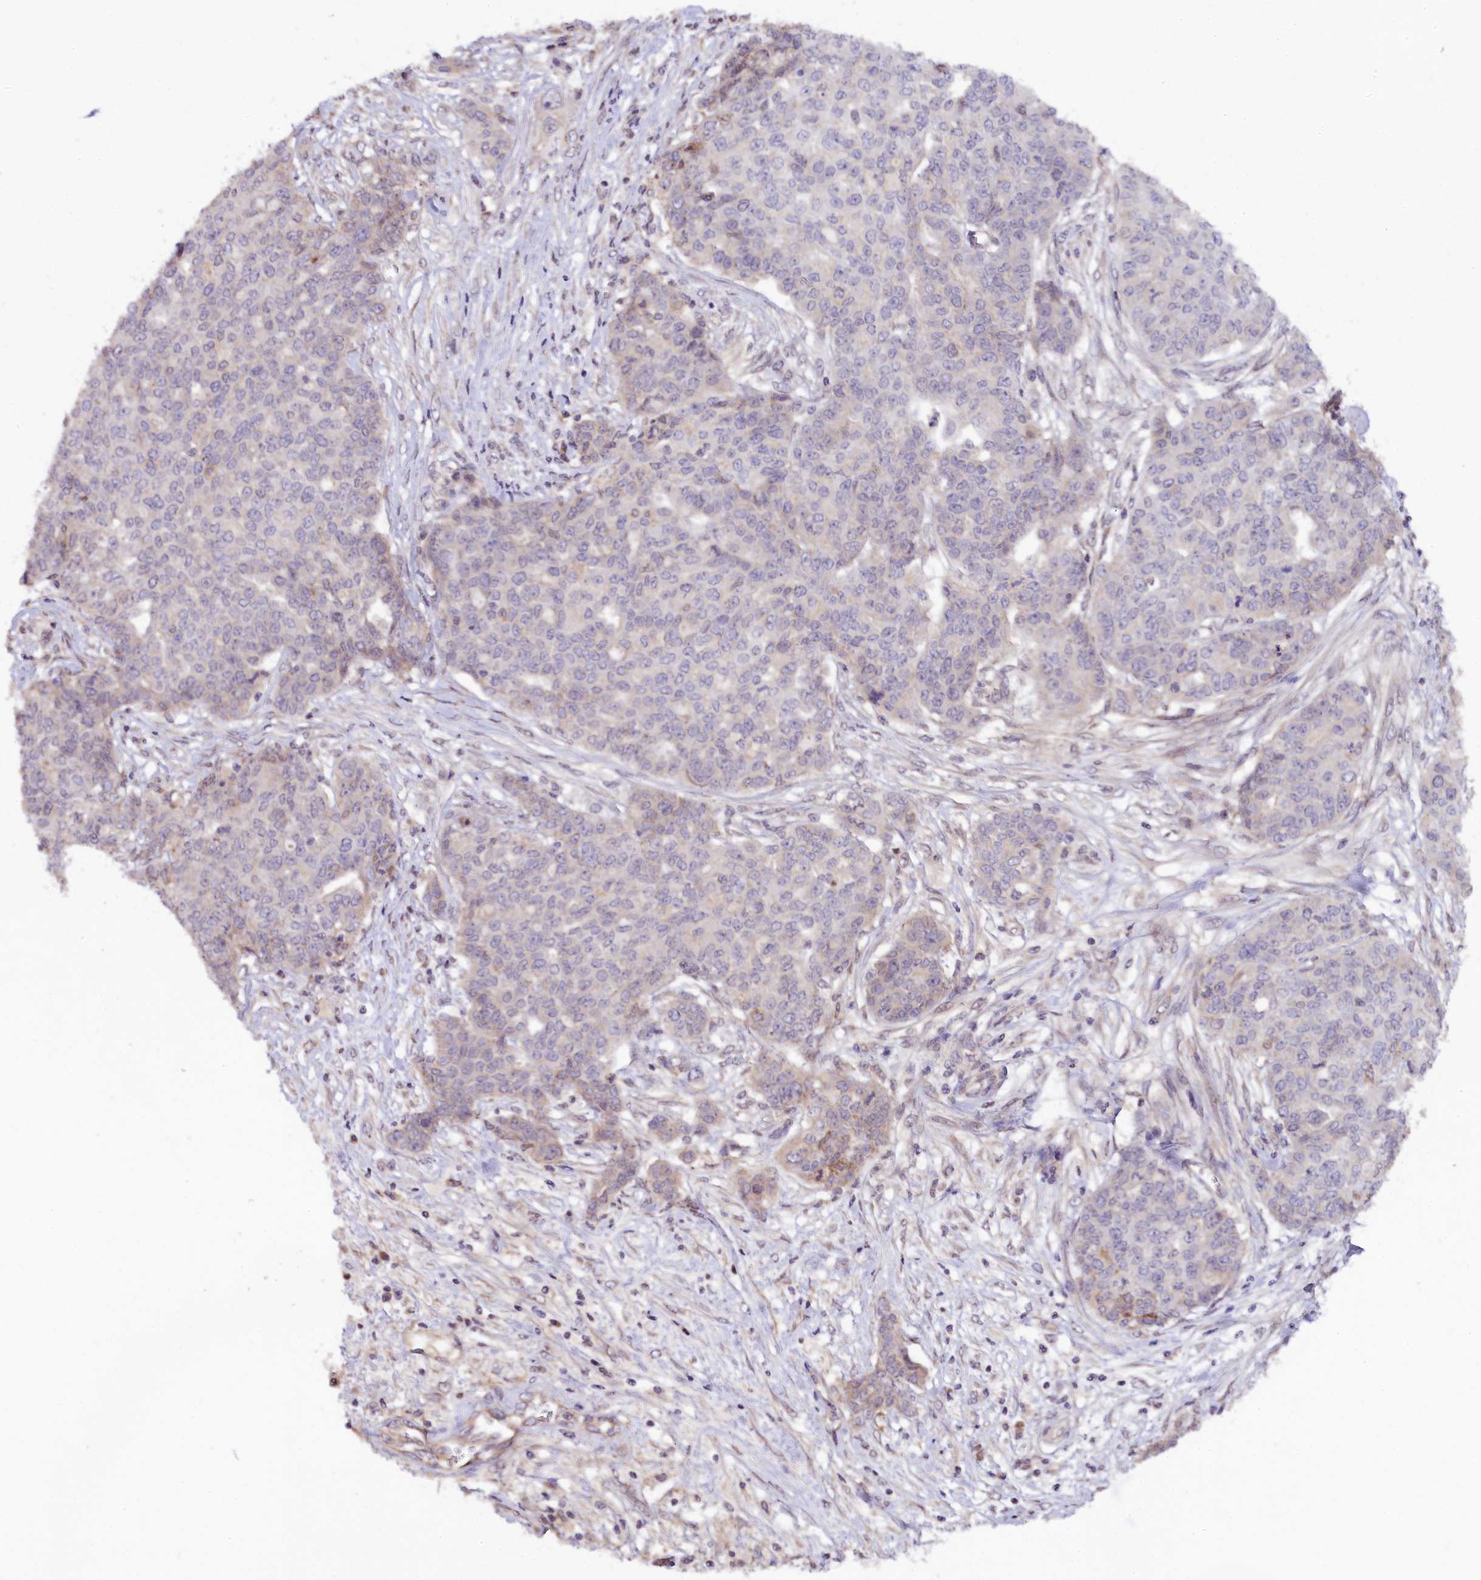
{"staining": {"intensity": "negative", "quantity": "none", "location": "none"}, "tissue": "ovarian cancer", "cell_type": "Tumor cells", "image_type": "cancer", "snomed": [{"axis": "morphology", "description": "Cystadenocarcinoma, serous, NOS"}, {"axis": "topography", "description": "Soft tissue"}, {"axis": "topography", "description": "Ovary"}], "caption": "This is an IHC histopathology image of ovarian cancer (serous cystadenocarcinoma). There is no expression in tumor cells.", "gene": "ZNF480", "patient": {"sex": "female", "age": 57}}